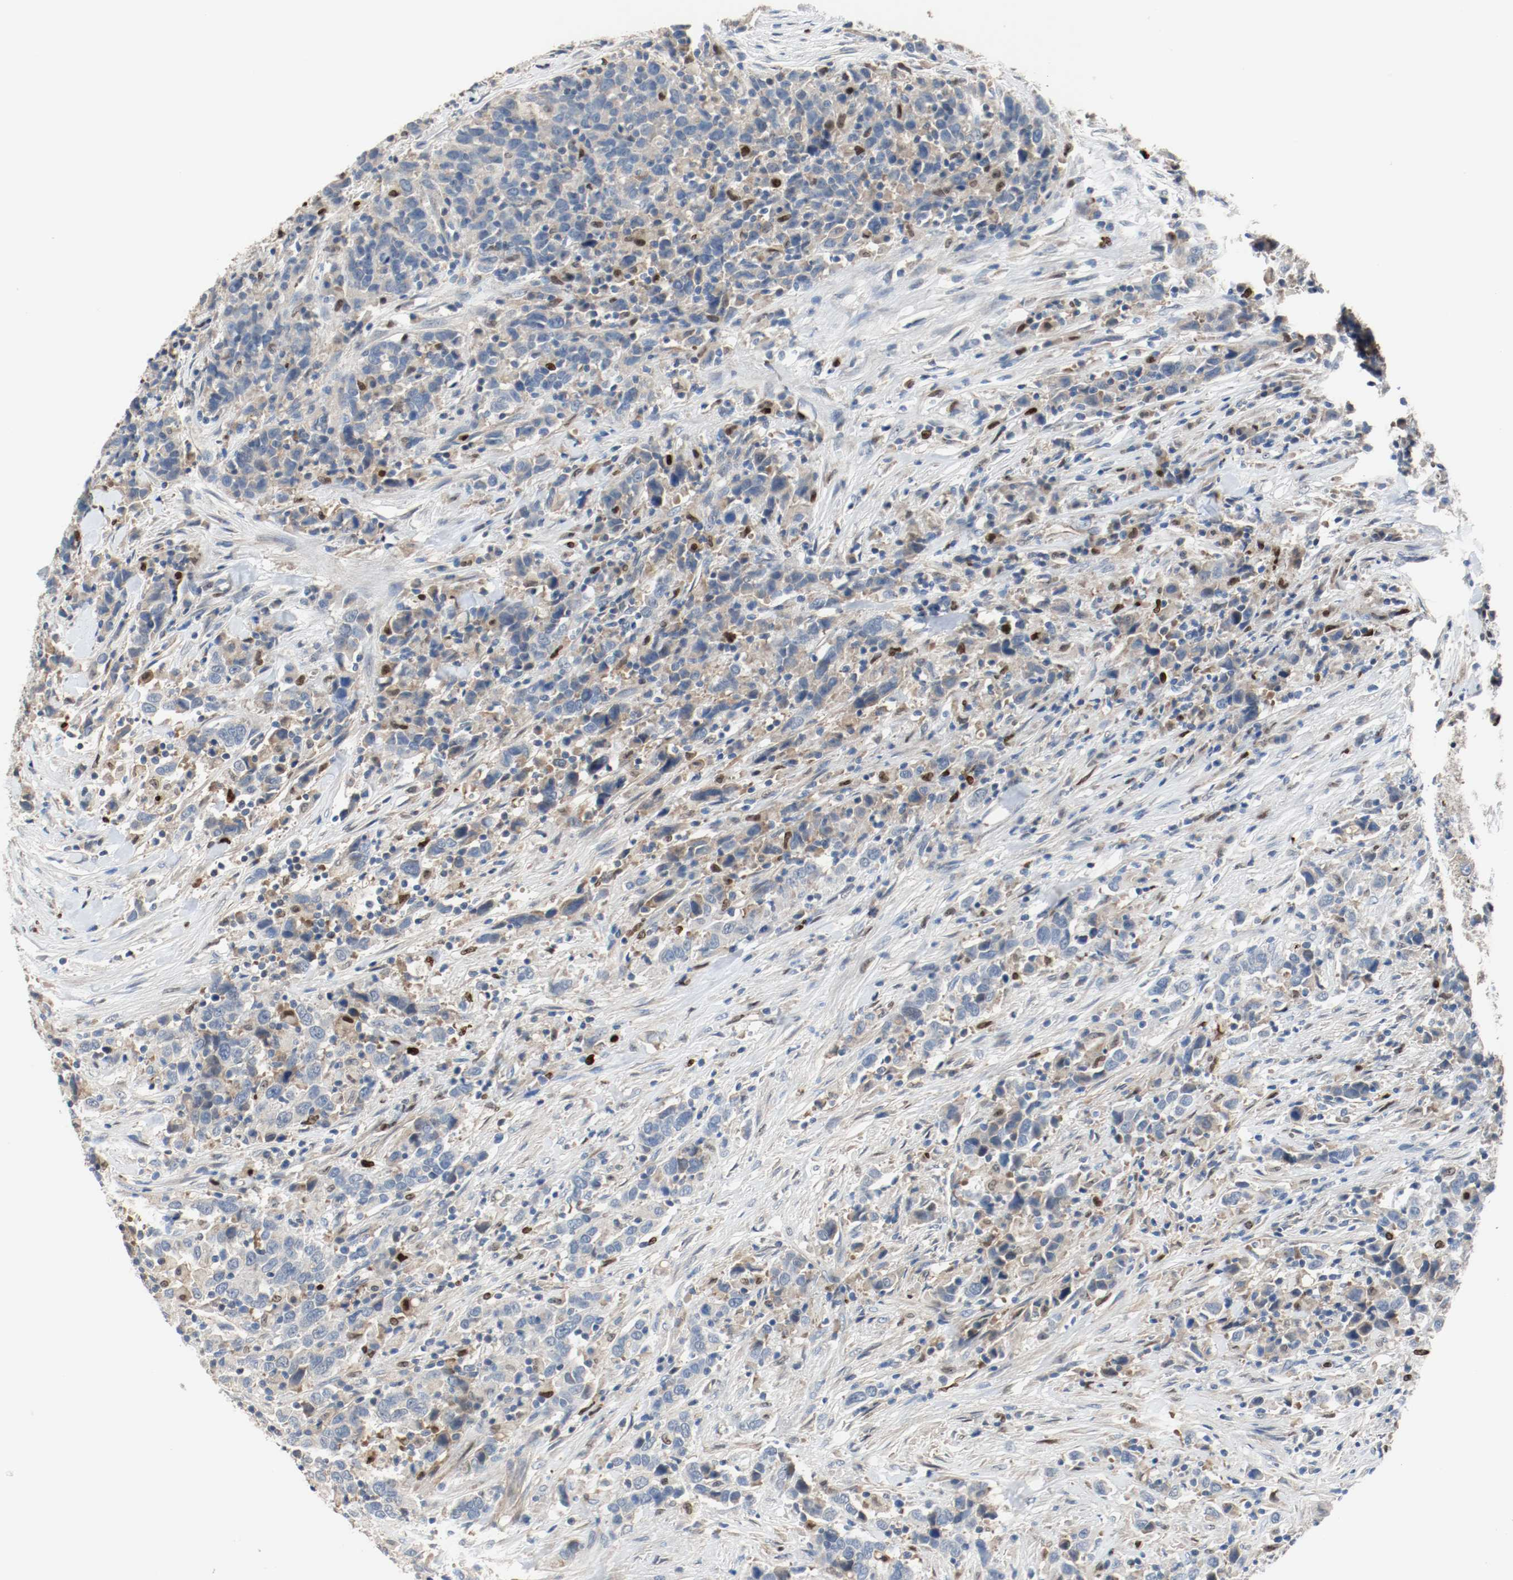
{"staining": {"intensity": "negative", "quantity": "none", "location": "none"}, "tissue": "urothelial cancer", "cell_type": "Tumor cells", "image_type": "cancer", "snomed": [{"axis": "morphology", "description": "Urothelial carcinoma, High grade"}, {"axis": "topography", "description": "Urinary bladder"}], "caption": "DAB (3,3'-diaminobenzidine) immunohistochemical staining of urothelial carcinoma (high-grade) reveals no significant expression in tumor cells. (DAB immunohistochemistry, high magnification).", "gene": "BLK", "patient": {"sex": "male", "age": 61}}